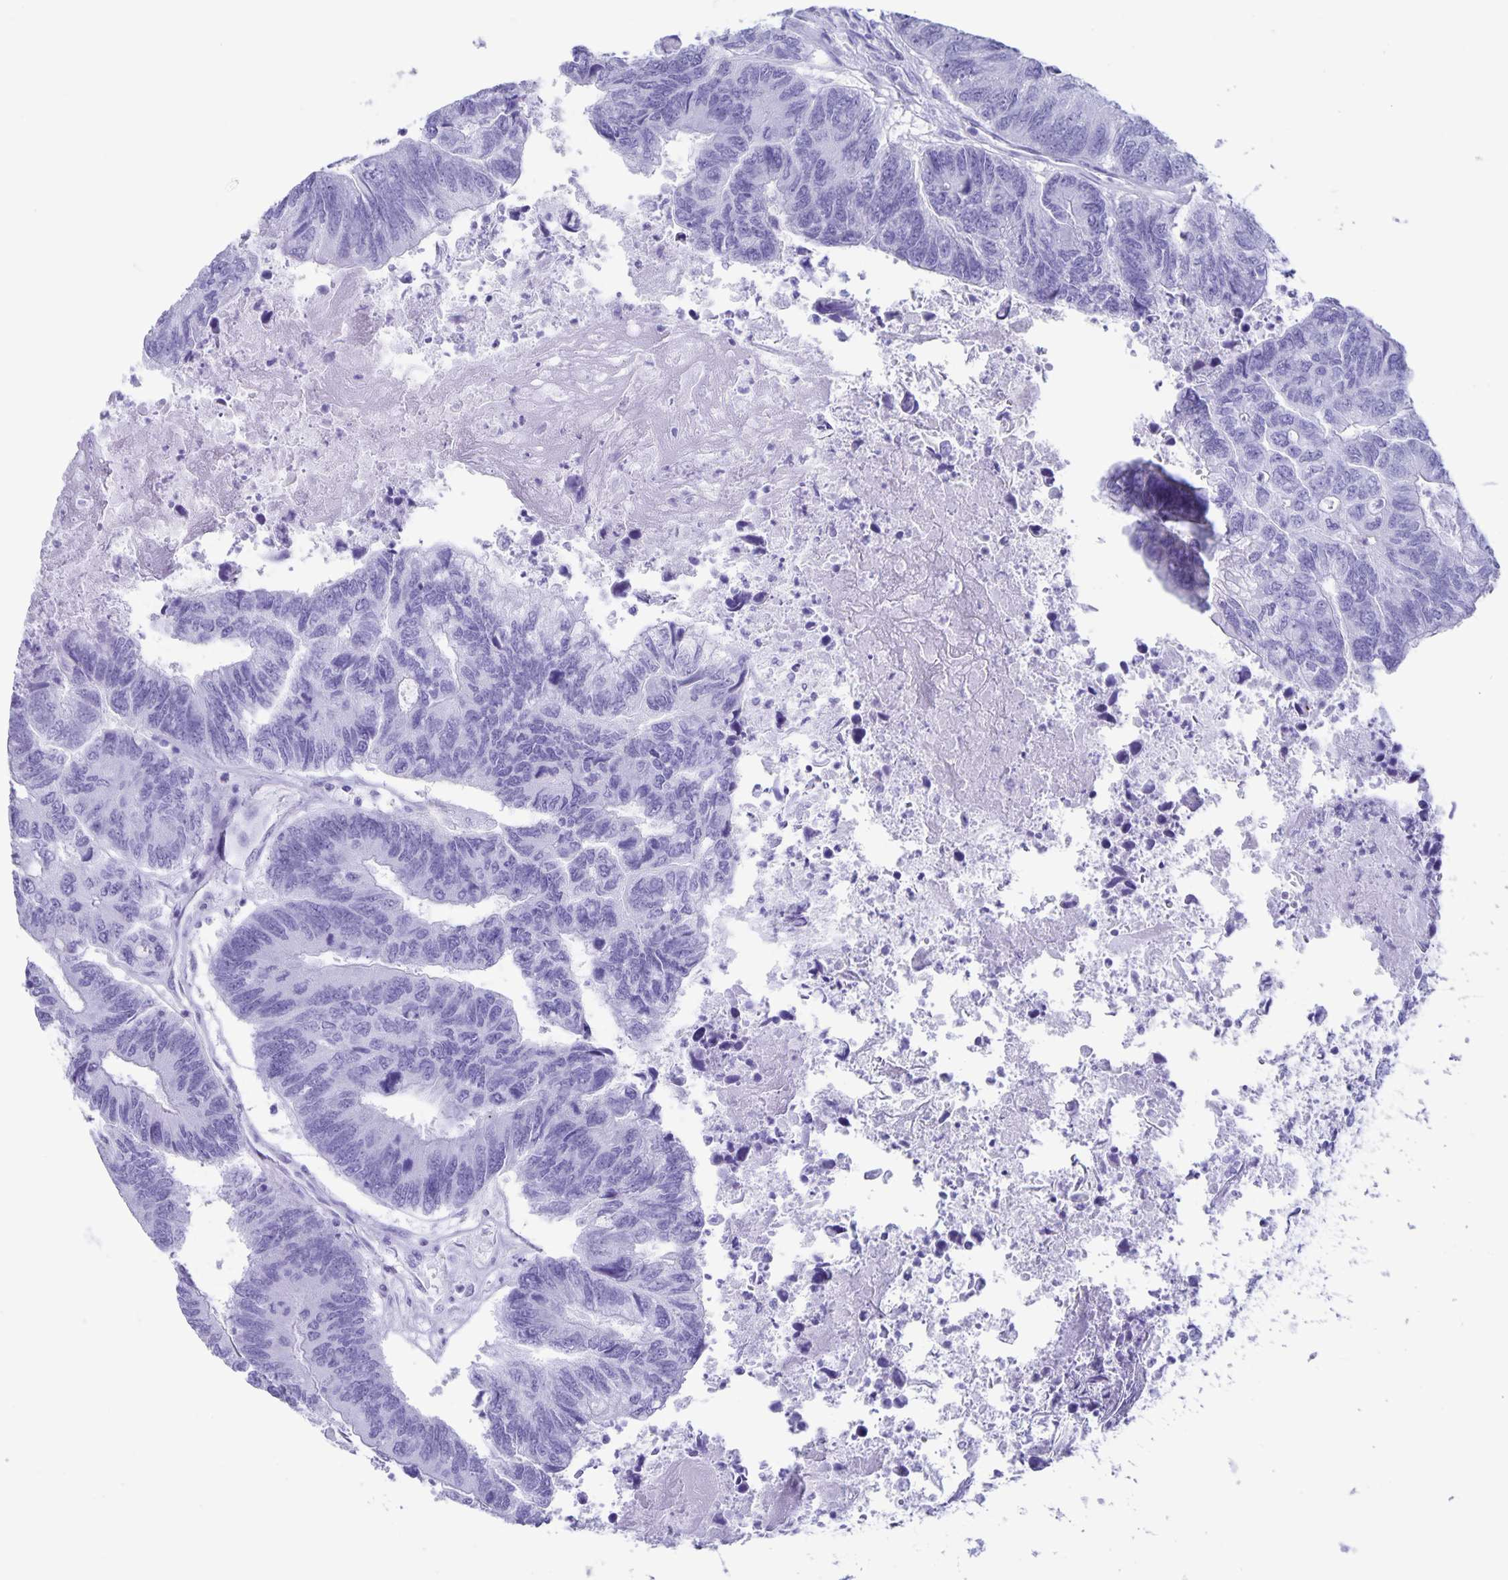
{"staining": {"intensity": "negative", "quantity": "none", "location": "none"}, "tissue": "colorectal cancer", "cell_type": "Tumor cells", "image_type": "cancer", "snomed": [{"axis": "morphology", "description": "Adenocarcinoma, NOS"}, {"axis": "topography", "description": "Colon"}], "caption": "Tumor cells show no significant protein staining in colorectal cancer.", "gene": "AQP4", "patient": {"sex": "female", "age": 67}}